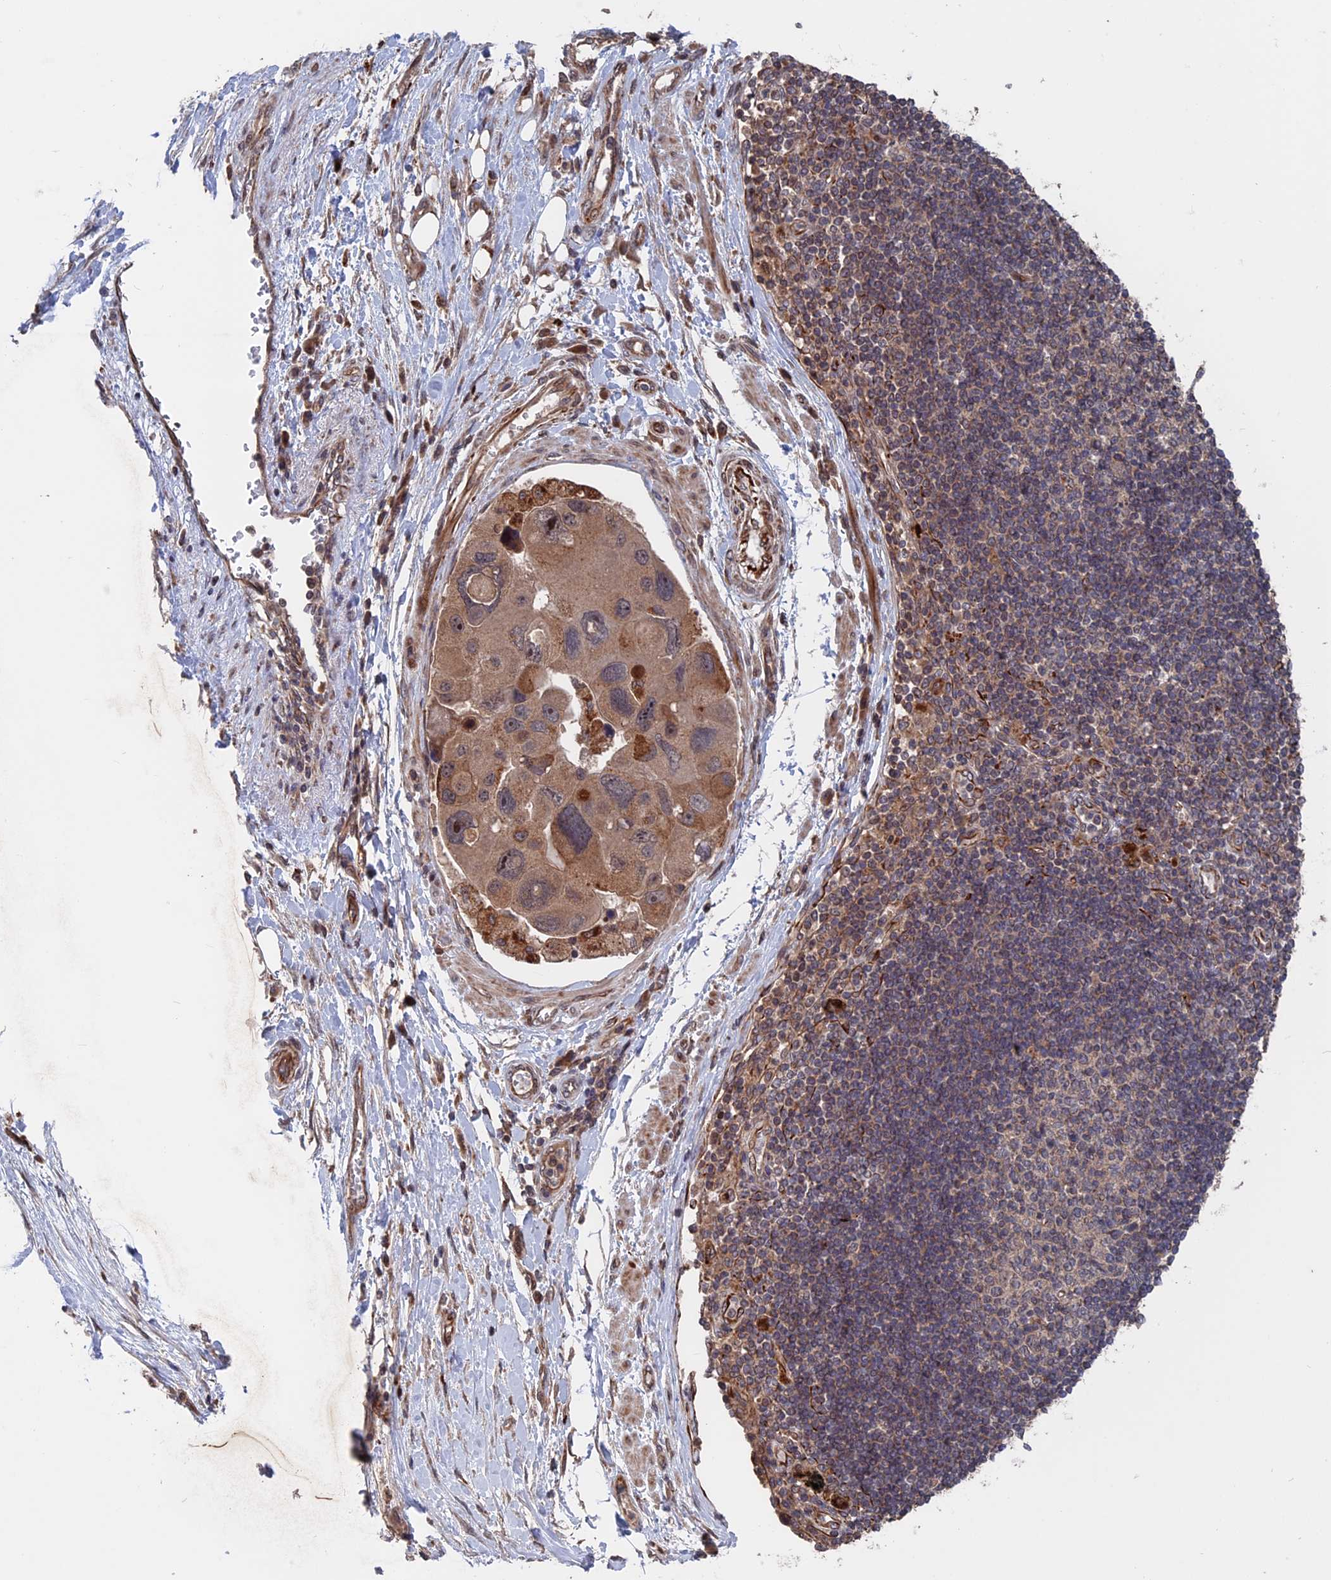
{"staining": {"intensity": "moderate", "quantity": ">75%", "location": "cytoplasmic/membranous"}, "tissue": "lung cancer", "cell_type": "Tumor cells", "image_type": "cancer", "snomed": [{"axis": "morphology", "description": "Adenocarcinoma, NOS"}, {"axis": "topography", "description": "Lung"}], "caption": "Protein analysis of adenocarcinoma (lung) tissue exhibits moderate cytoplasmic/membranous expression in about >75% of tumor cells.", "gene": "PLA2G15", "patient": {"sex": "female", "age": 54}}